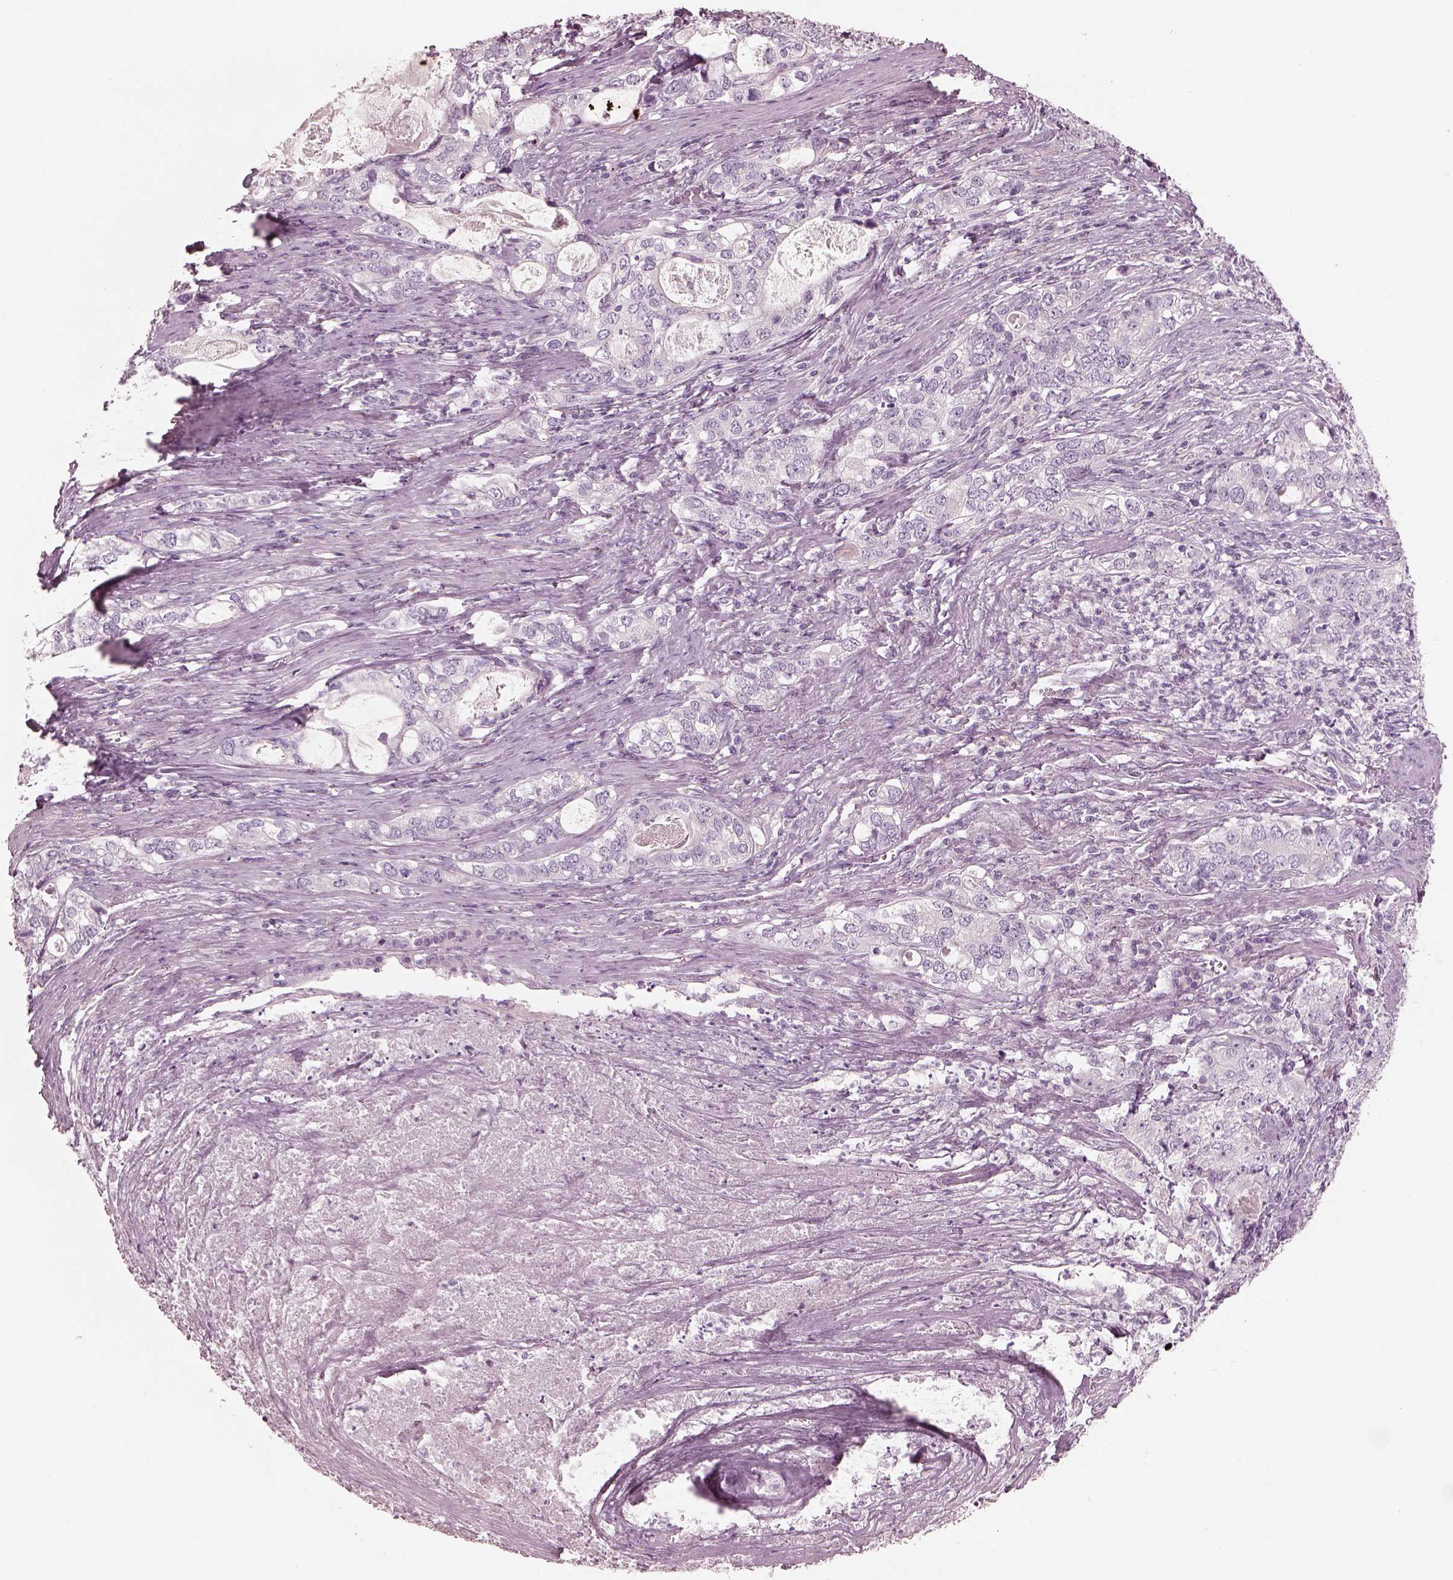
{"staining": {"intensity": "negative", "quantity": "none", "location": "none"}, "tissue": "stomach cancer", "cell_type": "Tumor cells", "image_type": "cancer", "snomed": [{"axis": "morphology", "description": "Adenocarcinoma, NOS"}, {"axis": "topography", "description": "Stomach, lower"}], "caption": "Tumor cells are negative for brown protein staining in stomach adenocarcinoma.", "gene": "RSPH9", "patient": {"sex": "female", "age": 72}}